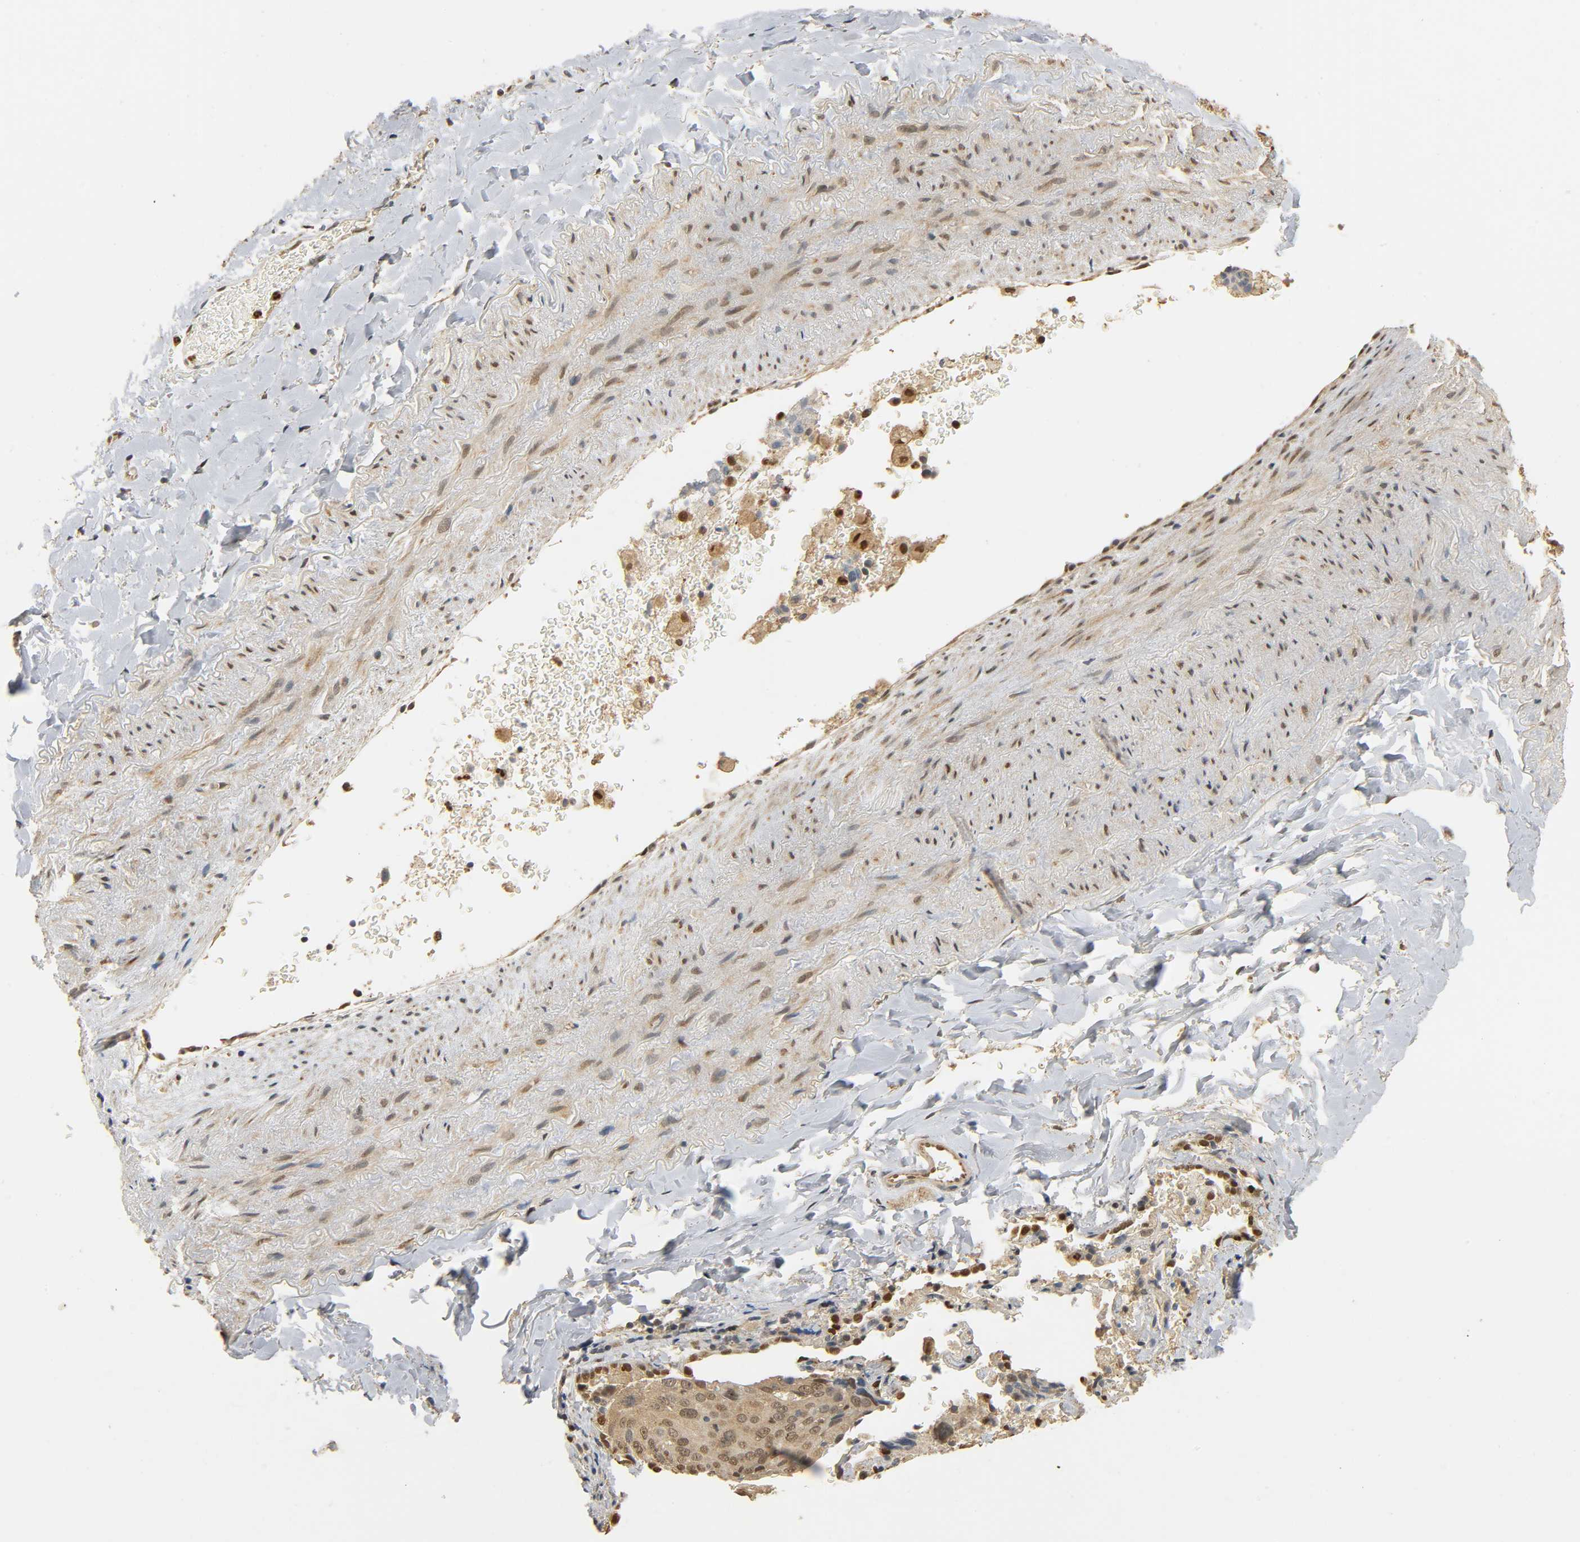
{"staining": {"intensity": "moderate", "quantity": ">75%", "location": "cytoplasmic/membranous,nuclear"}, "tissue": "lung cancer", "cell_type": "Tumor cells", "image_type": "cancer", "snomed": [{"axis": "morphology", "description": "Squamous cell carcinoma, NOS"}, {"axis": "topography", "description": "Lung"}], "caption": "The photomicrograph displays immunohistochemical staining of squamous cell carcinoma (lung). There is moderate cytoplasmic/membranous and nuclear expression is identified in about >75% of tumor cells. (brown staining indicates protein expression, while blue staining denotes nuclei).", "gene": "ZFPM2", "patient": {"sex": "male", "age": 54}}